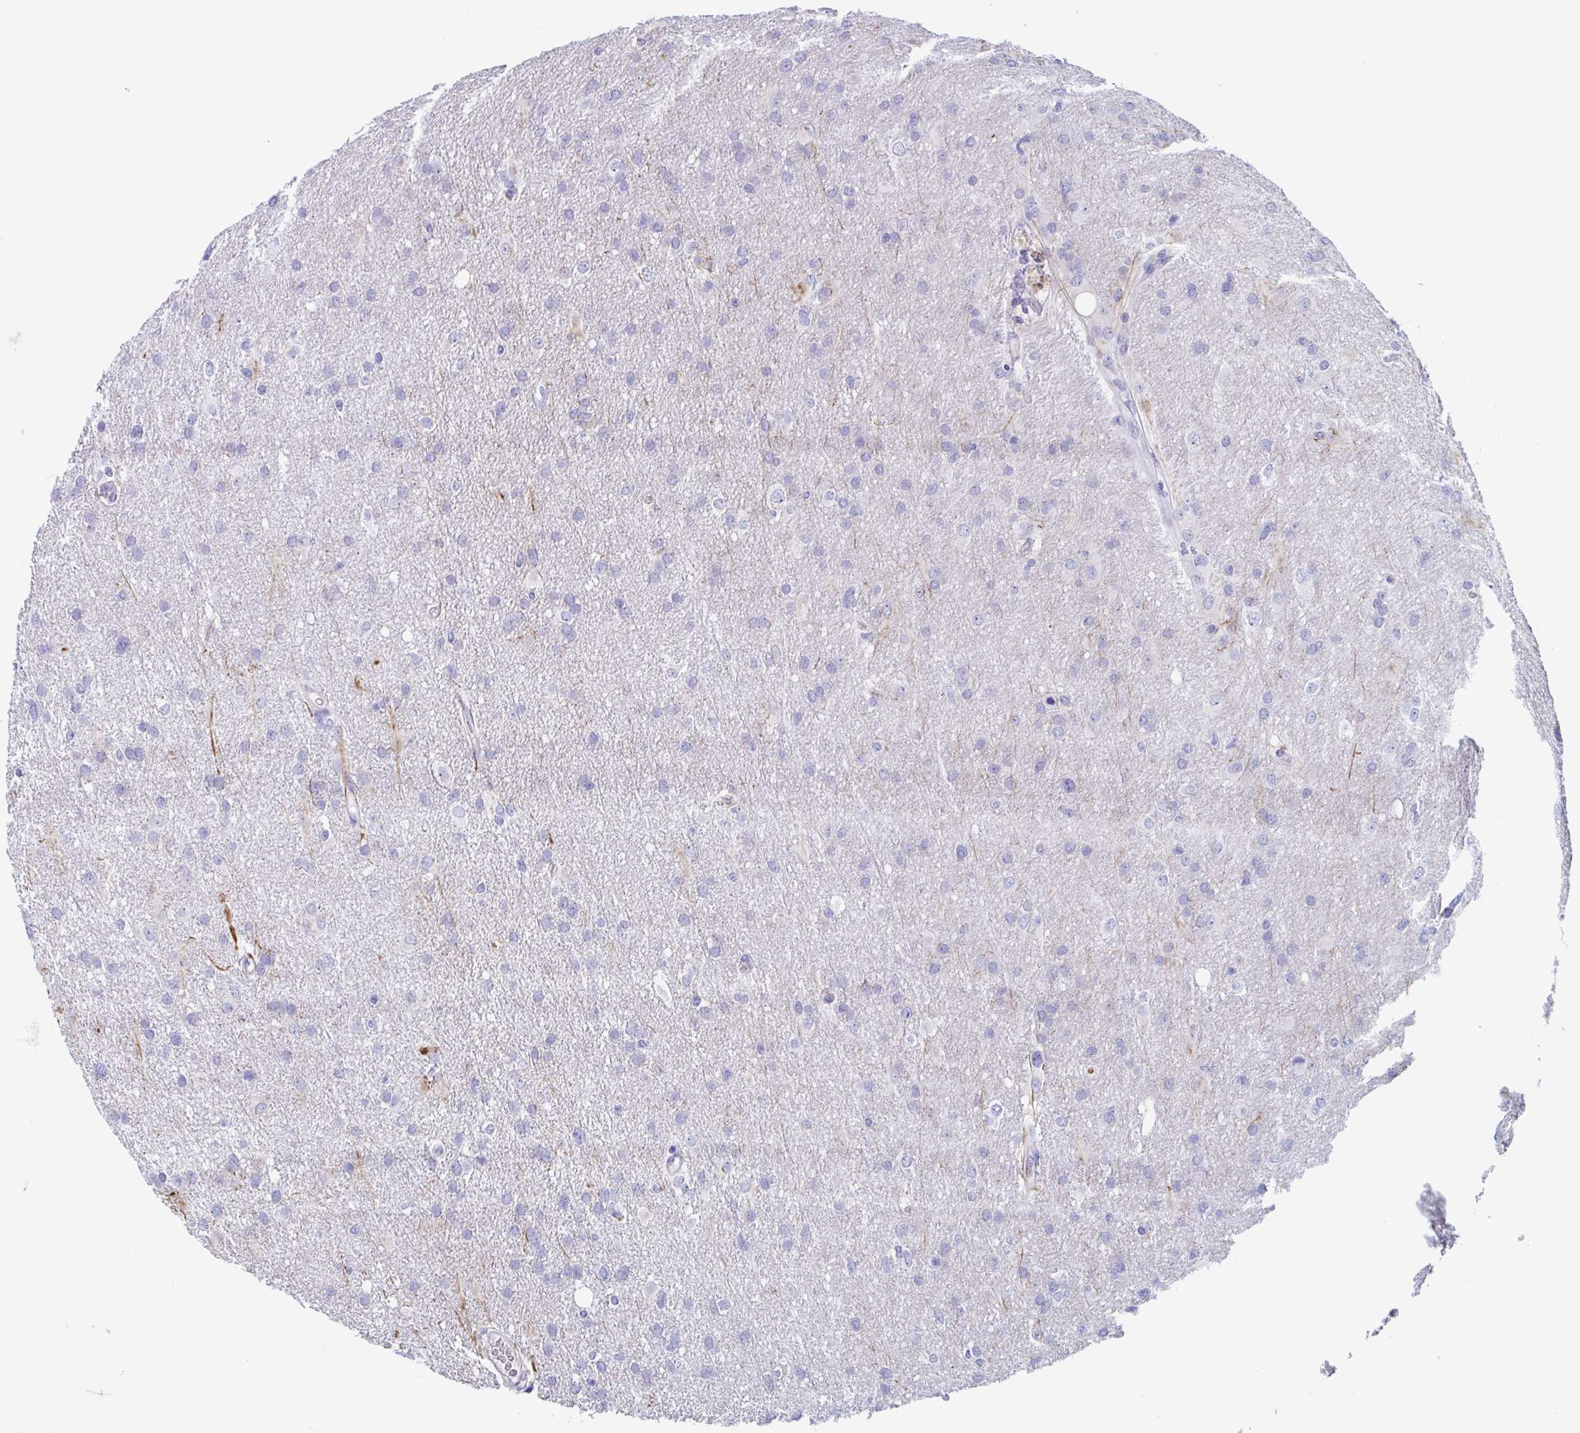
{"staining": {"intensity": "negative", "quantity": "none", "location": "none"}, "tissue": "glioma", "cell_type": "Tumor cells", "image_type": "cancer", "snomed": [{"axis": "morphology", "description": "Glioma, malignant, High grade"}, {"axis": "topography", "description": "Brain"}], "caption": "Photomicrograph shows no significant protein positivity in tumor cells of glioma. (DAB (3,3'-diaminobenzidine) immunohistochemistry, high magnification).", "gene": "ZPBP", "patient": {"sex": "male", "age": 53}}